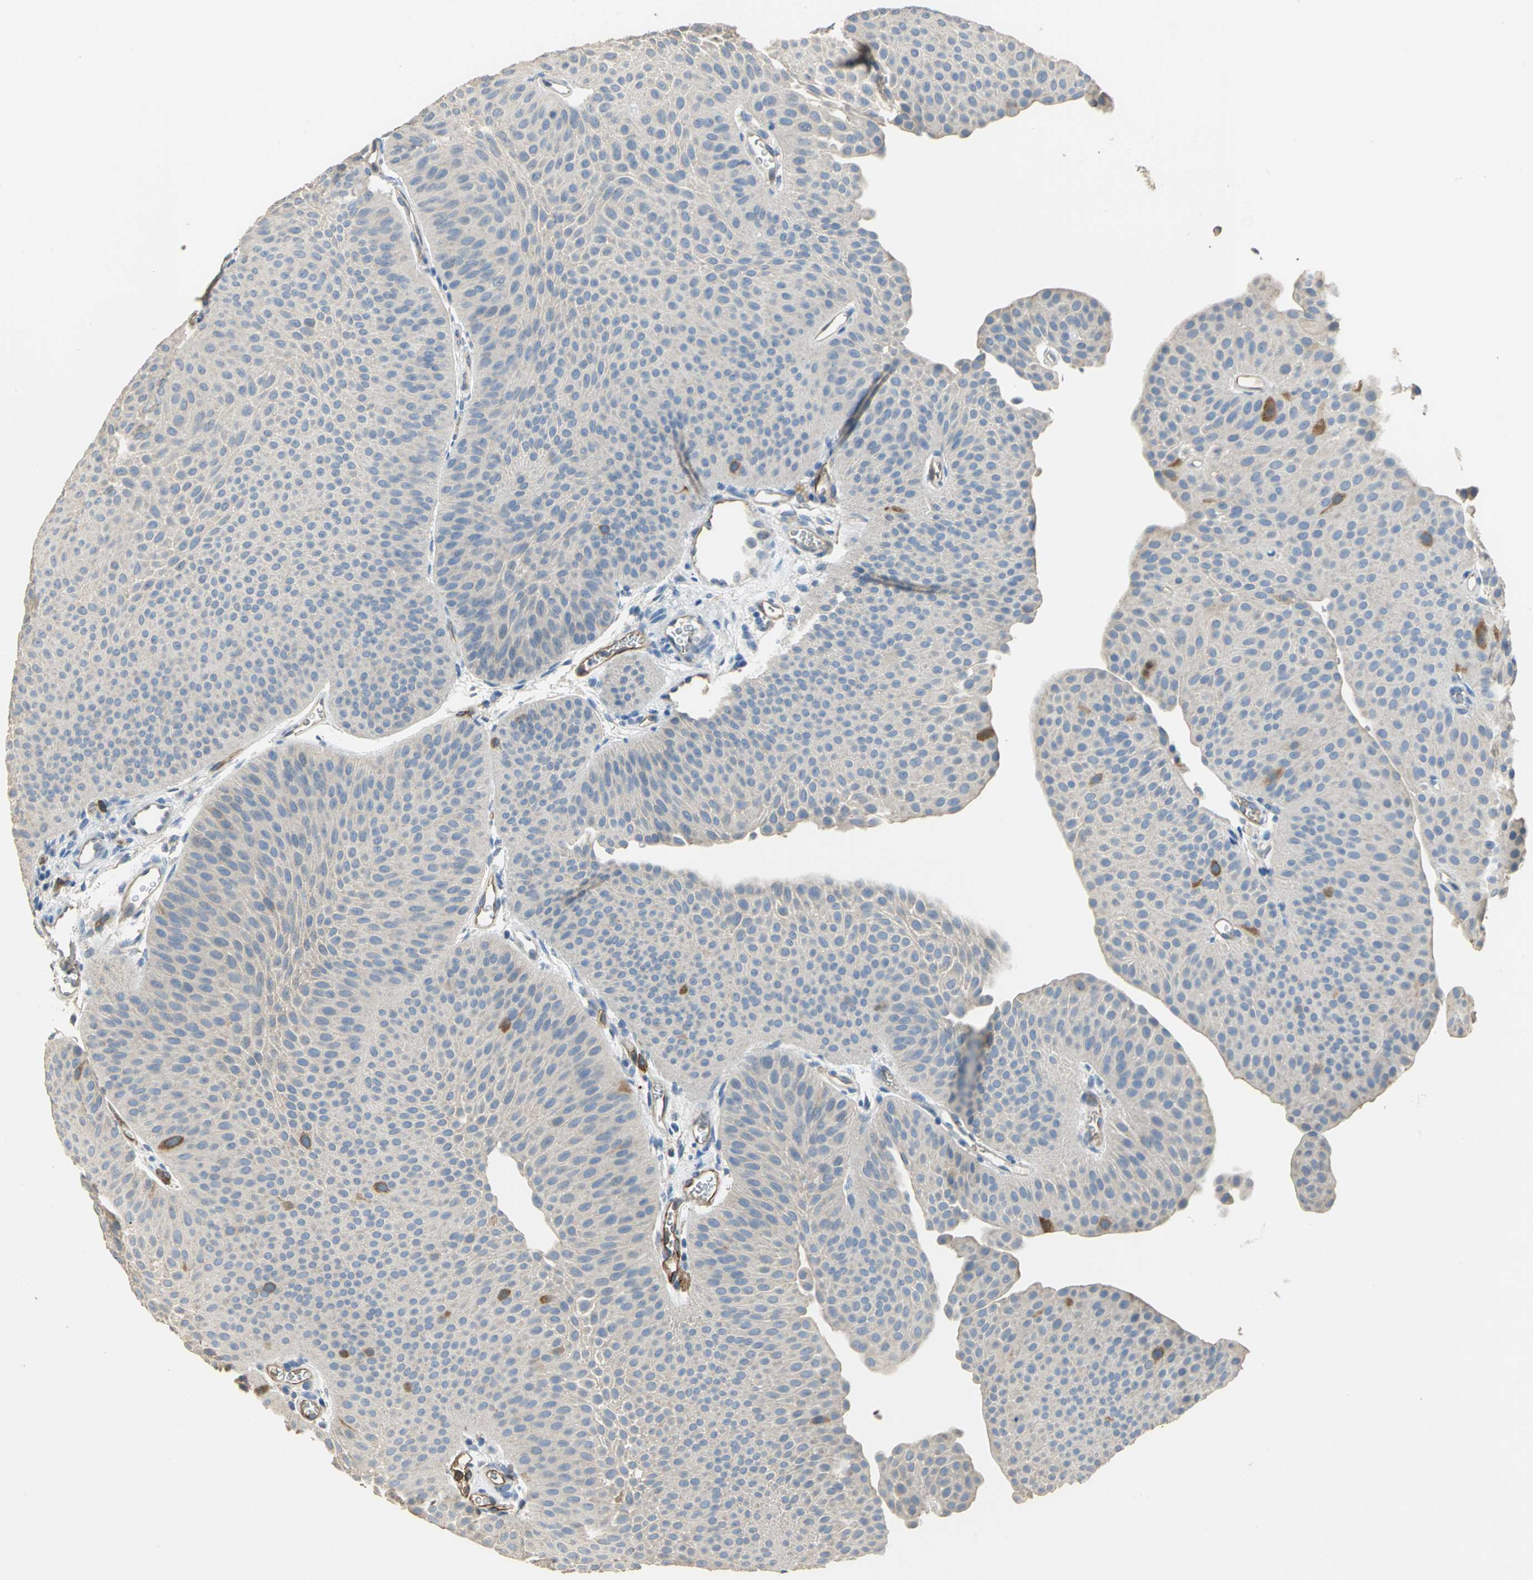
{"staining": {"intensity": "strong", "quantity": "<25%", "location": "cytoplasmic/membranous"}, "tissue": "urothelial cancer", "cell_type": "Tumor cells", "image_type": "cancer", "snomed": [{"axis": "morphology", "description": "Urothelial carcinoma, Low grade"}, {"axis": "topography", "description": "Urinary bladder"}], "caption": "An image of urothelial carcinoma (low-grade) stained for a protein displays strong cytoplasmic/membranous brown staining in tumor cells. (DAB IHC with brightfield microscopy, high magnification).", "gene": "DLGAP5", "patient": {"sex": "female", "age": 60}}